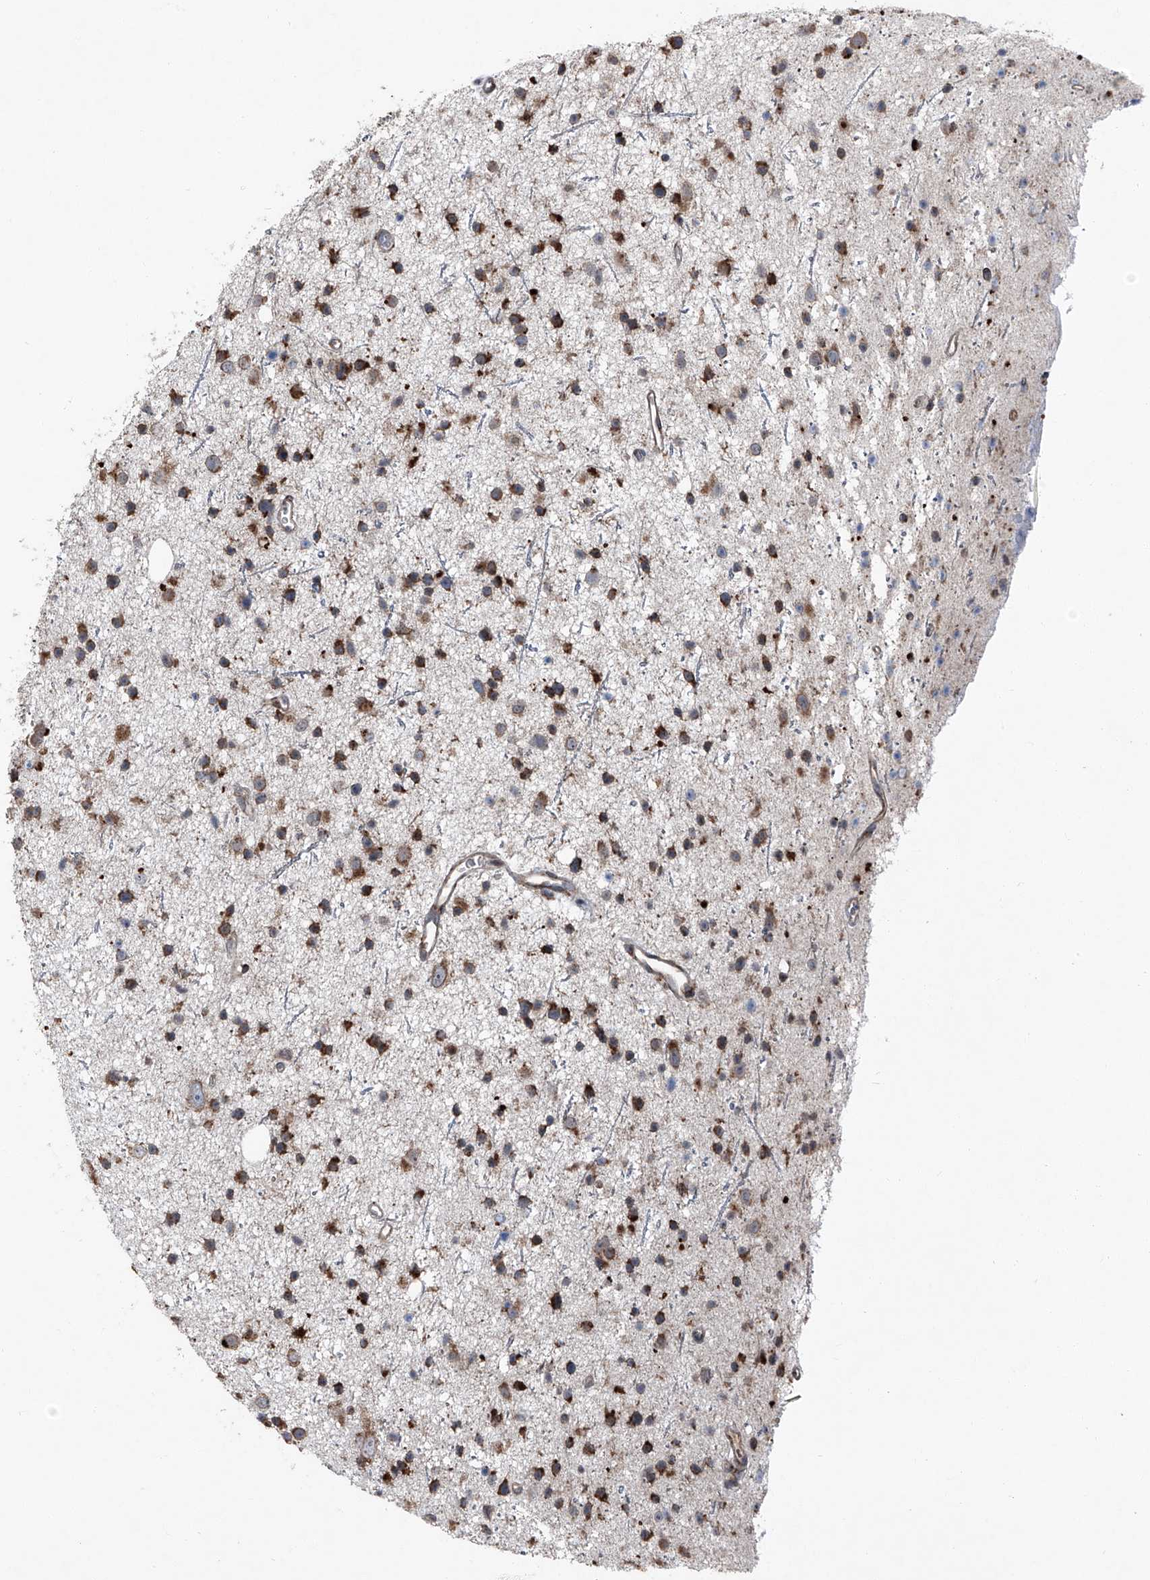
{"staining": {"intensity": "strong", "quantity": "25%-75%", "location": "cytoplasmic/membranous"}, "tissue": "glioma", "cell_type": "Tumor cells", "image_type": "cancer", "snomed": [{"axis": "morphology", "description": "Glioma, malignant, Low grade"}, {"axis": "topography", "description": "Cerebral cortex"}], "caption": "An immunohistochemistry (IHC) micrograph of neoplastic tissue is shown. Protein staining in brown shows strong cytoplasmic/membranous positivity in glioma within tumor cells. Nuclei are stained in blue.", "gene": "LIMK1", "patient": {"sex": "female", "age": 39}}